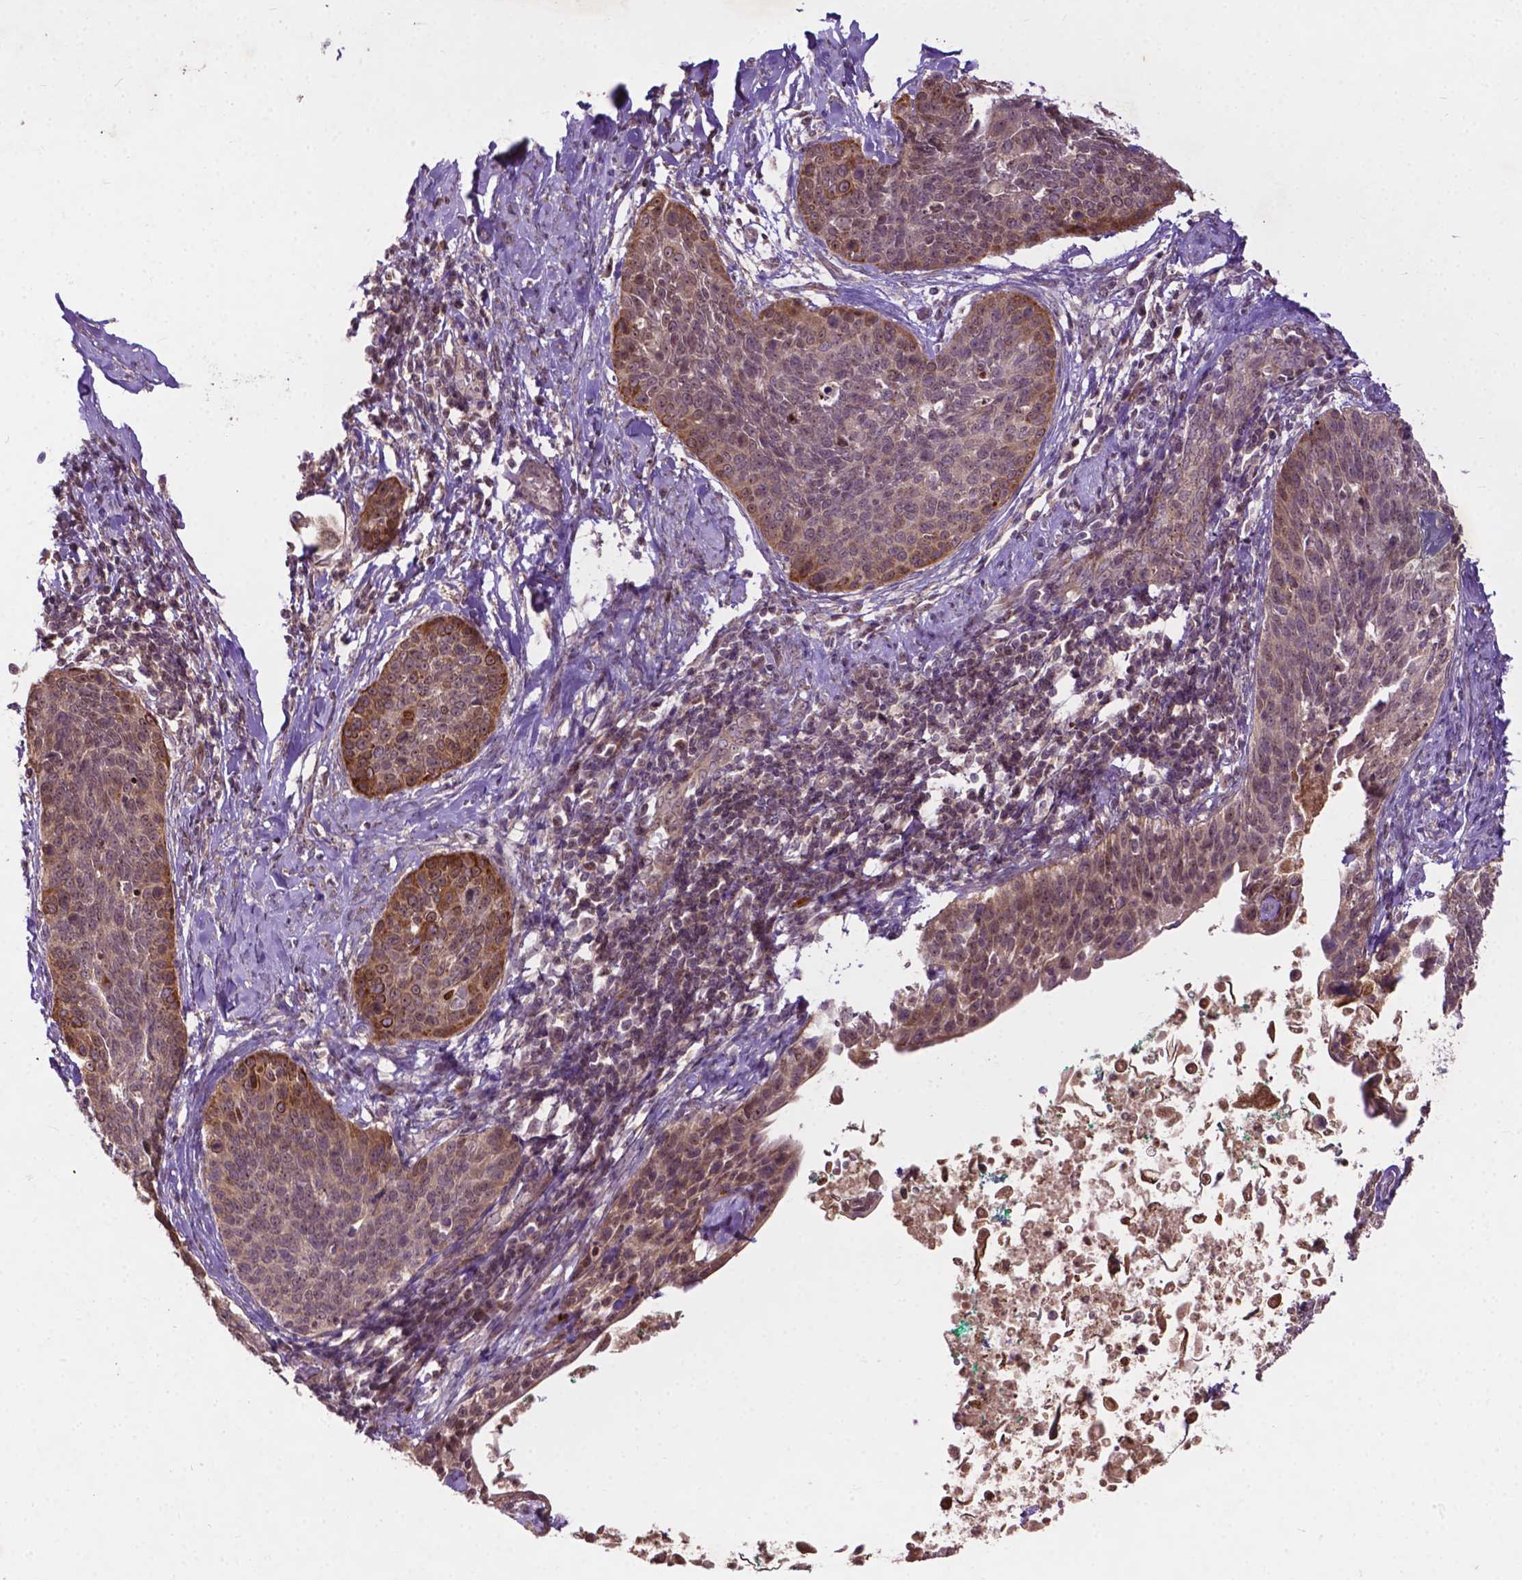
{"staining": {"intensity": "moderate", "quantity": "25%-75%", "location": "cytoplasmic/membranous"}, "tissue": "cervical cancer", "cell_type": "Tumor cells", "image_type": "cancer", "snomed": [{"axis": "morphology", "description": "Squamous cell carcinoma, NOS"}, {"axis": "topography", "description": "Cervix"}], "caption": "DAB immunohistochemical staining of cervical squamous cell carcinoma demonstrates moderate cytoplasmic/membranous protein expression in approximately 25%-75% of tumor cells.", "gene": "PARP3", "patient": {"sex": "female", "age": 69}}